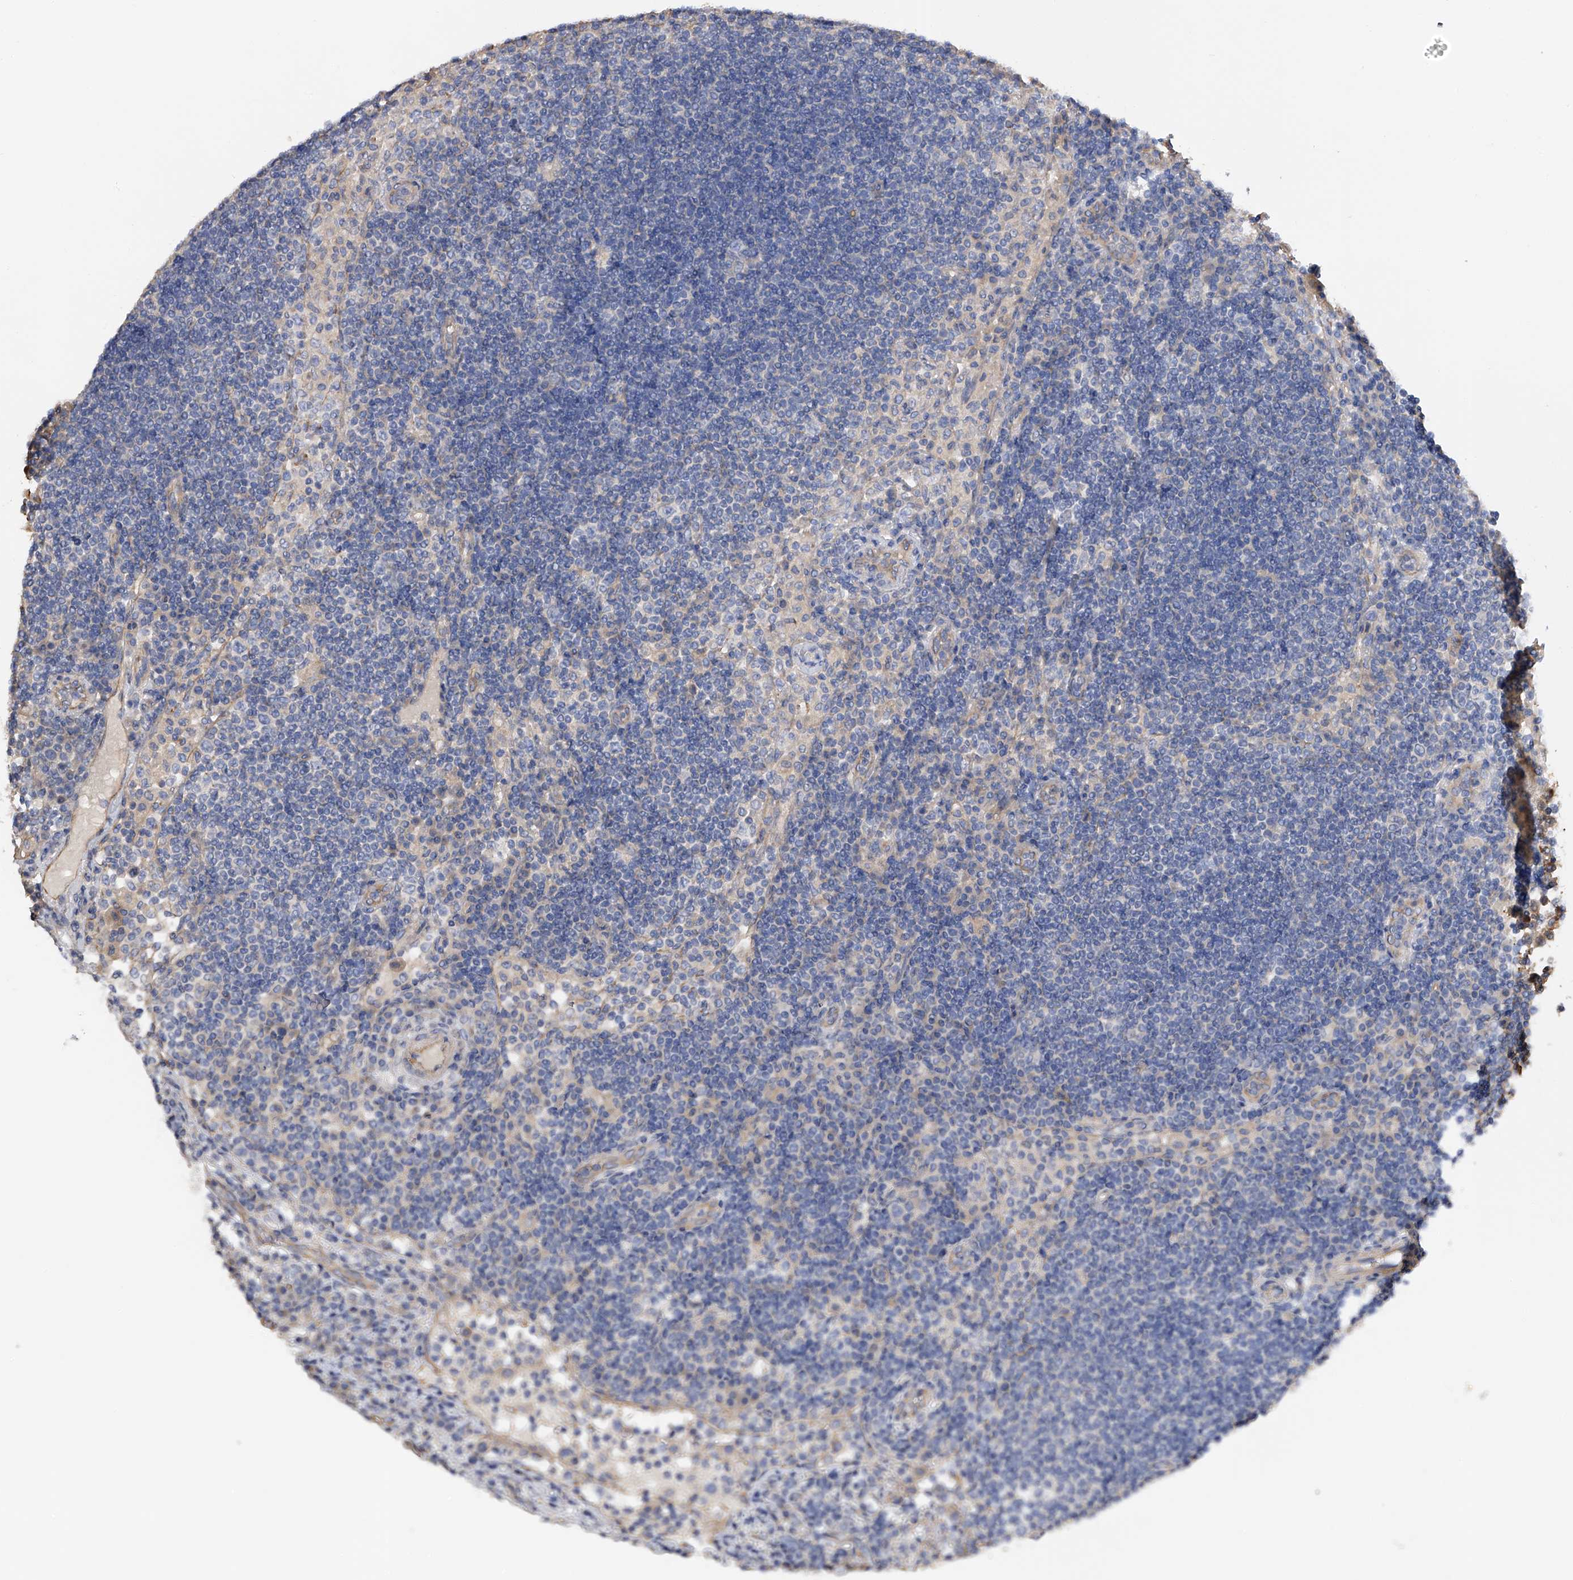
{"staining": {"intensity": "negative", "quantity": "none", "location": "none"}, "tissue": "lymph node", "cell_type": "Germinal center cells", "image_type": "normal", "snomed": [{"axis": "morphology", "description": "Normal tissue, NOS"}, {"axis": "topography", "description": "Lymph node"}], "caption": "Germinal center cells are negative for protein expression in benign human lymph node. The staining is performed using DAB brown chromogen with nuclei counter-stained in using hematoxylin.", "gene": "RWDD2A", "patient": {"sex": "female", "age": 53}}